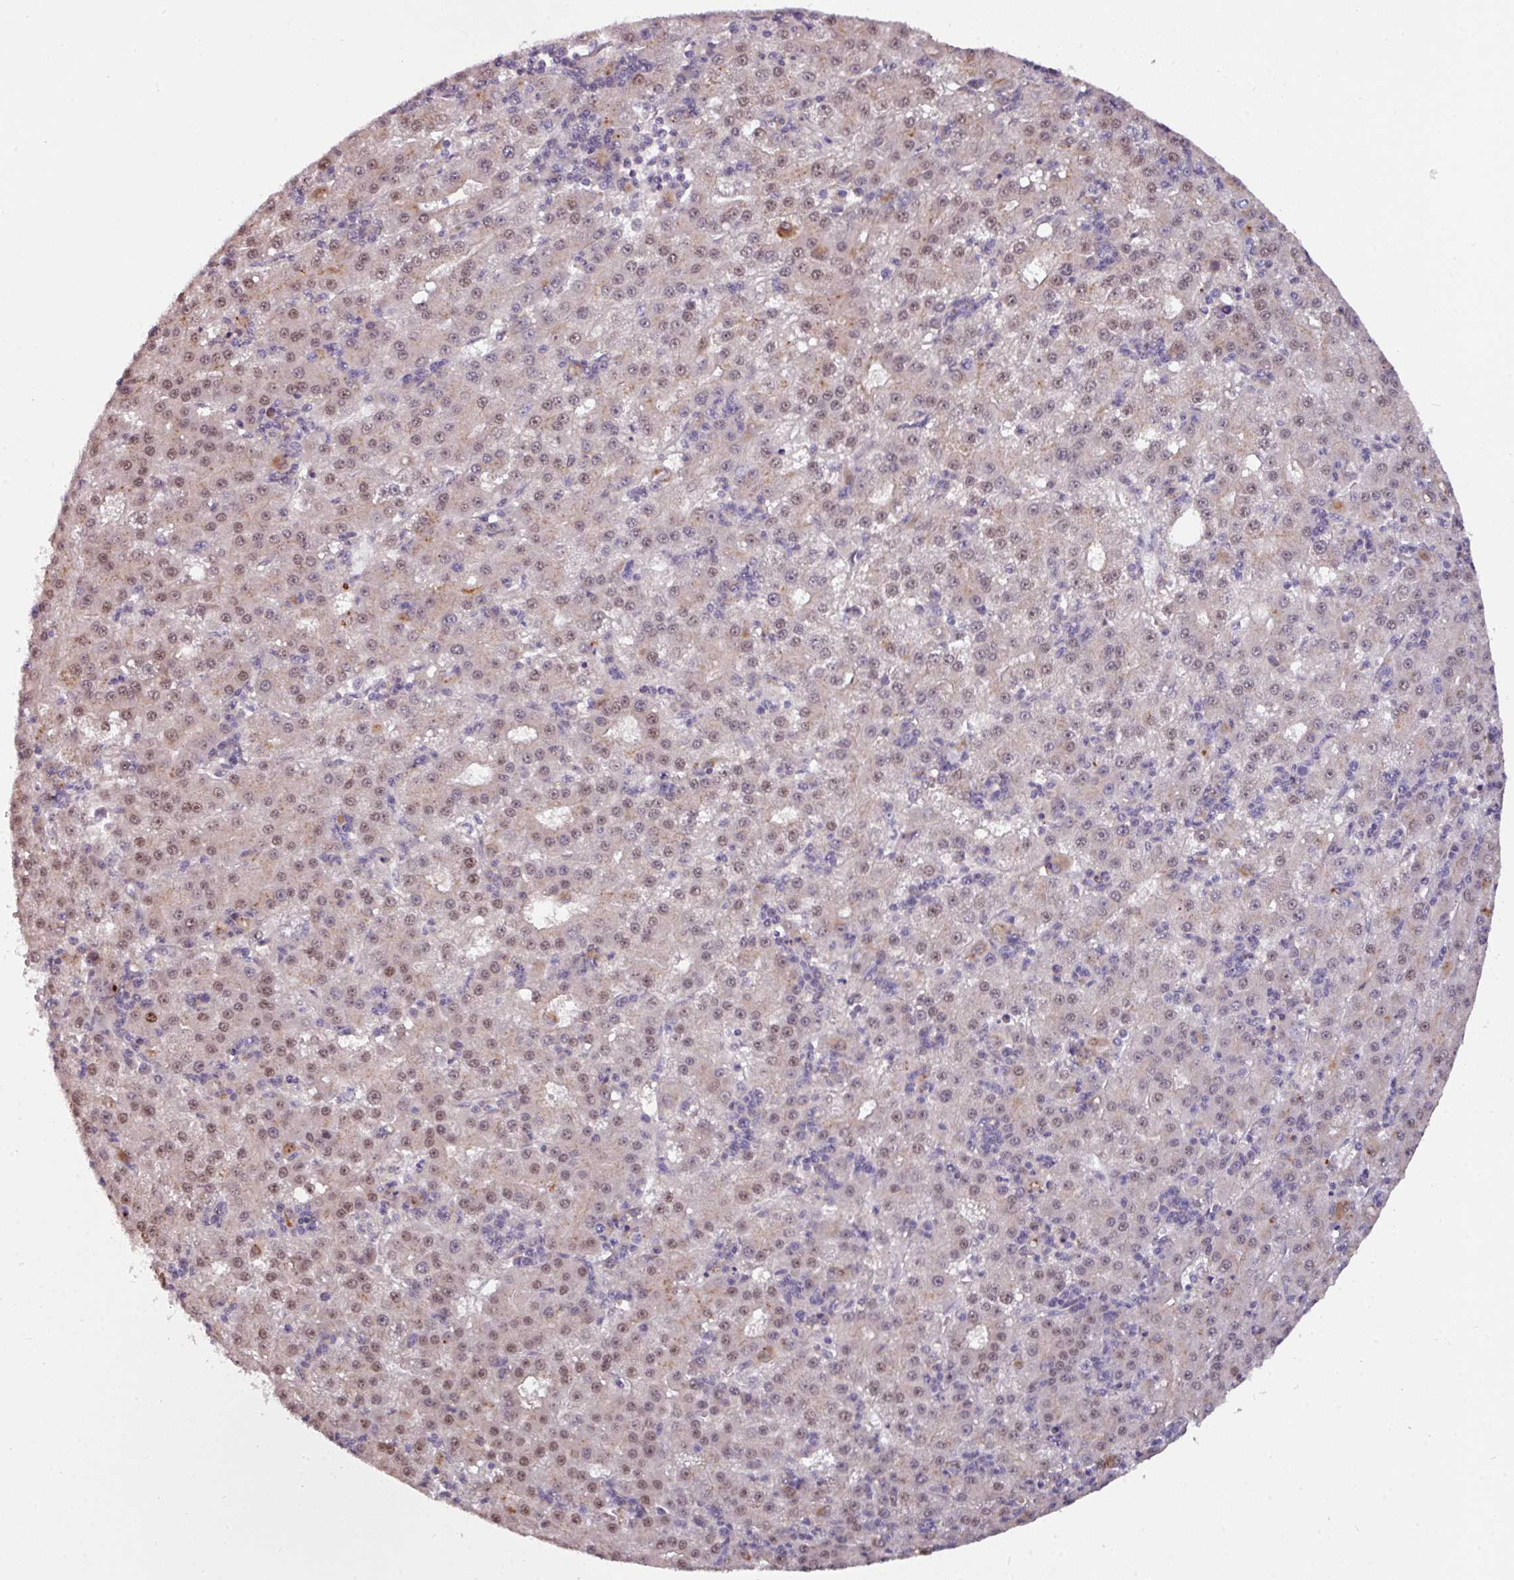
{"staining": {"intensity": "moderate", "quantity": ">75%", "location": "nuclear"}, "tissue": "liver cancer", "cell_type": "Tumor cells", "image_type": "cancer", "snomed": [{"axis": "morphology", "description": "Carcinoma, Hepatocellular, NOS"}, {"axis": "topography", "description": "Liver"}], "caption": "Immunohistochemistry (IHC) micrograph of neoplastic tissue: human liver cancer stained using immunohistochemistry (IHC) reveals medium levels of moderate protein expression localized specifically in the nuclear of tumor cells, appearing as a nuclear brown color.", "gene": "SWSAP1", "patient": {"sex": "male", "age": 76}}